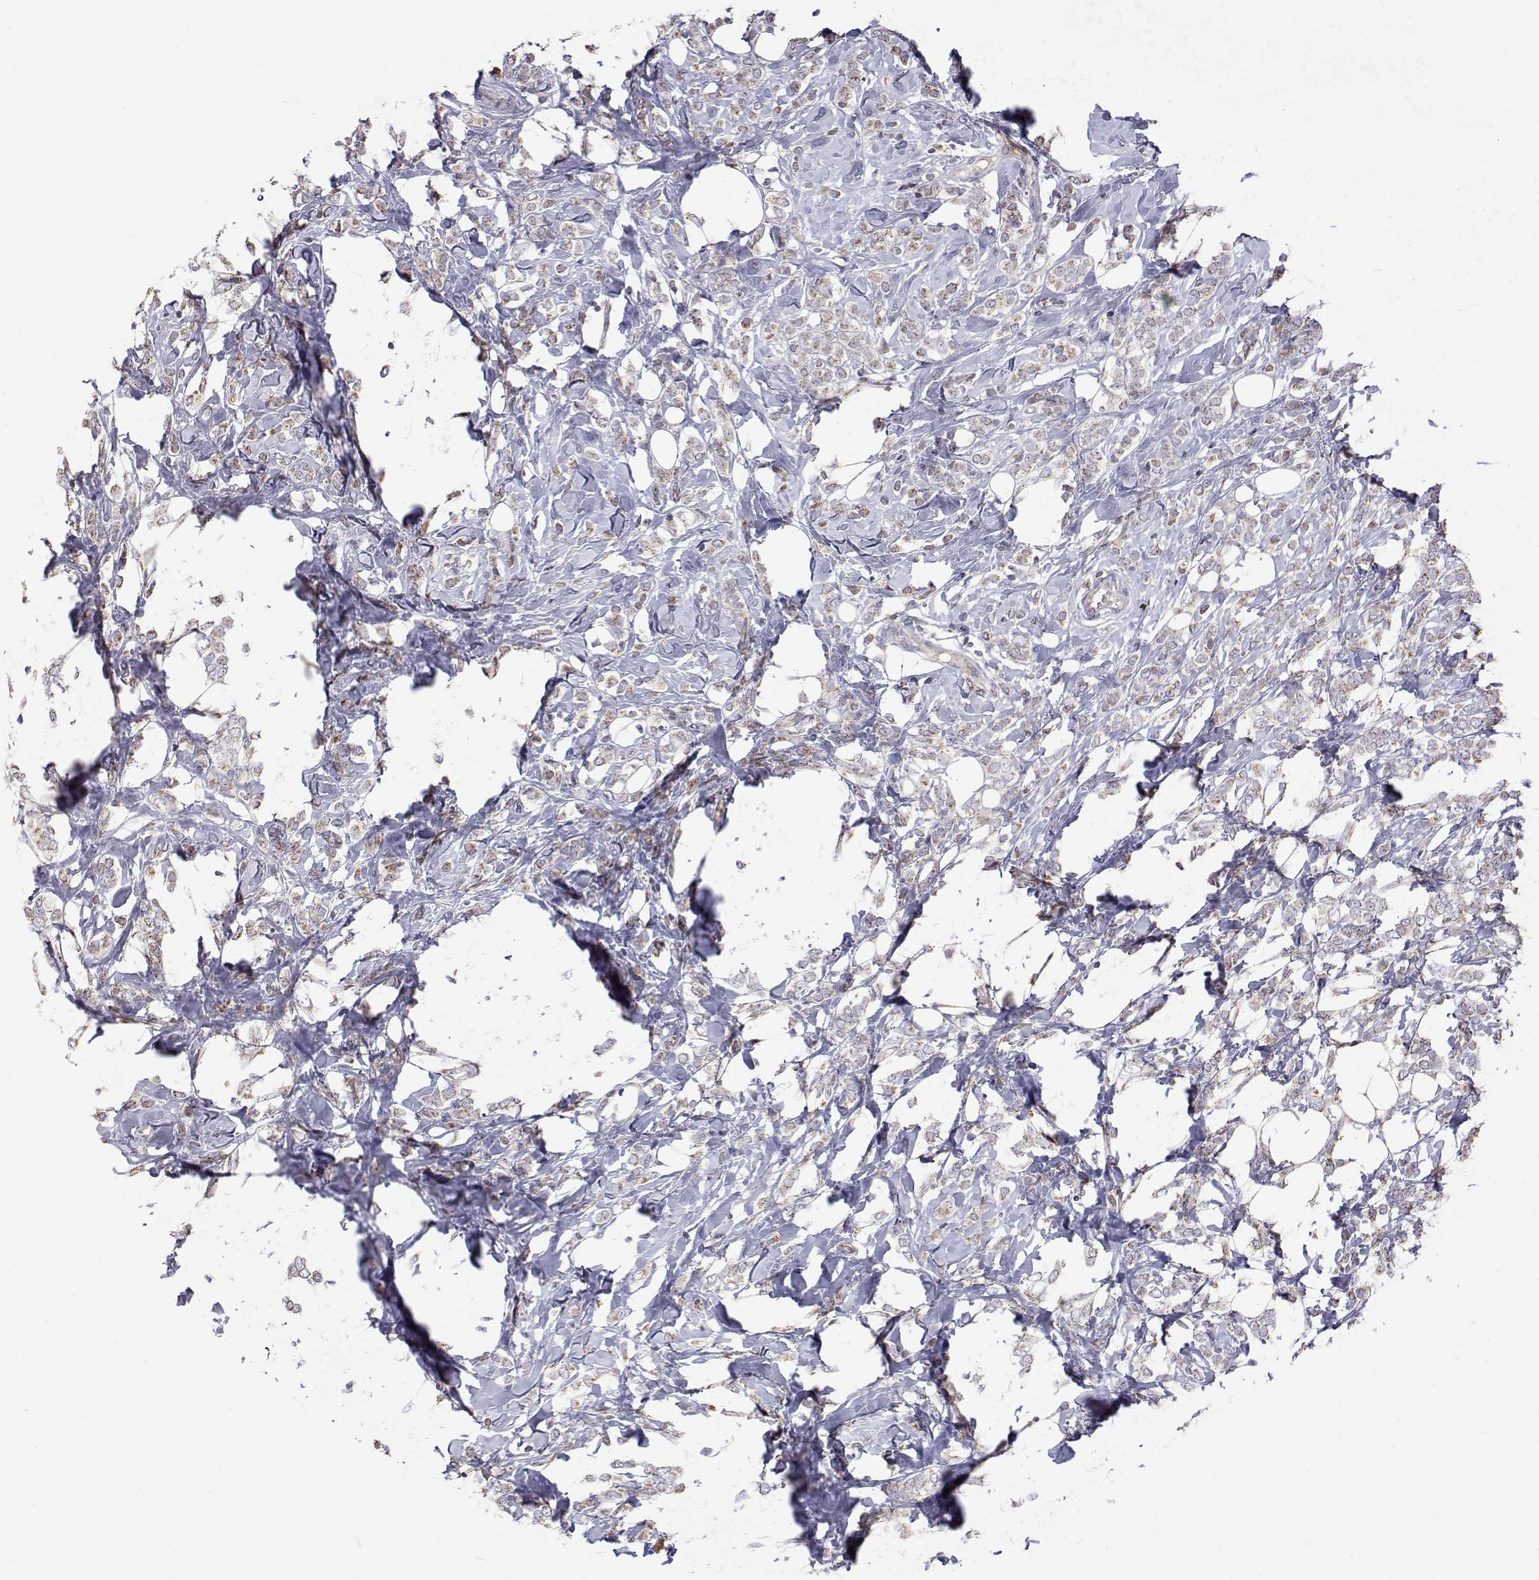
{"staining": {"intensity": "weak", "quantity": ">75%", "location": "cytoplasmic/membranous"}, "tissue": "breast cancer", "cell_type": "Tumor cells", "image_type": "cancer", "snomed": [{"axis": "morphology", "description": "Lobular carcinoma"}, {"axis": "topography", "description": "Breast"}], "caption": "This is an image of immunohistochemistry (IHC) staining of lobular carcinoma (breast), which shows weak expression in the cytoplasmic/membranous of tumor cells.", "gene": "MRPL3", "patient": {"sex": "female", "age": 49}}